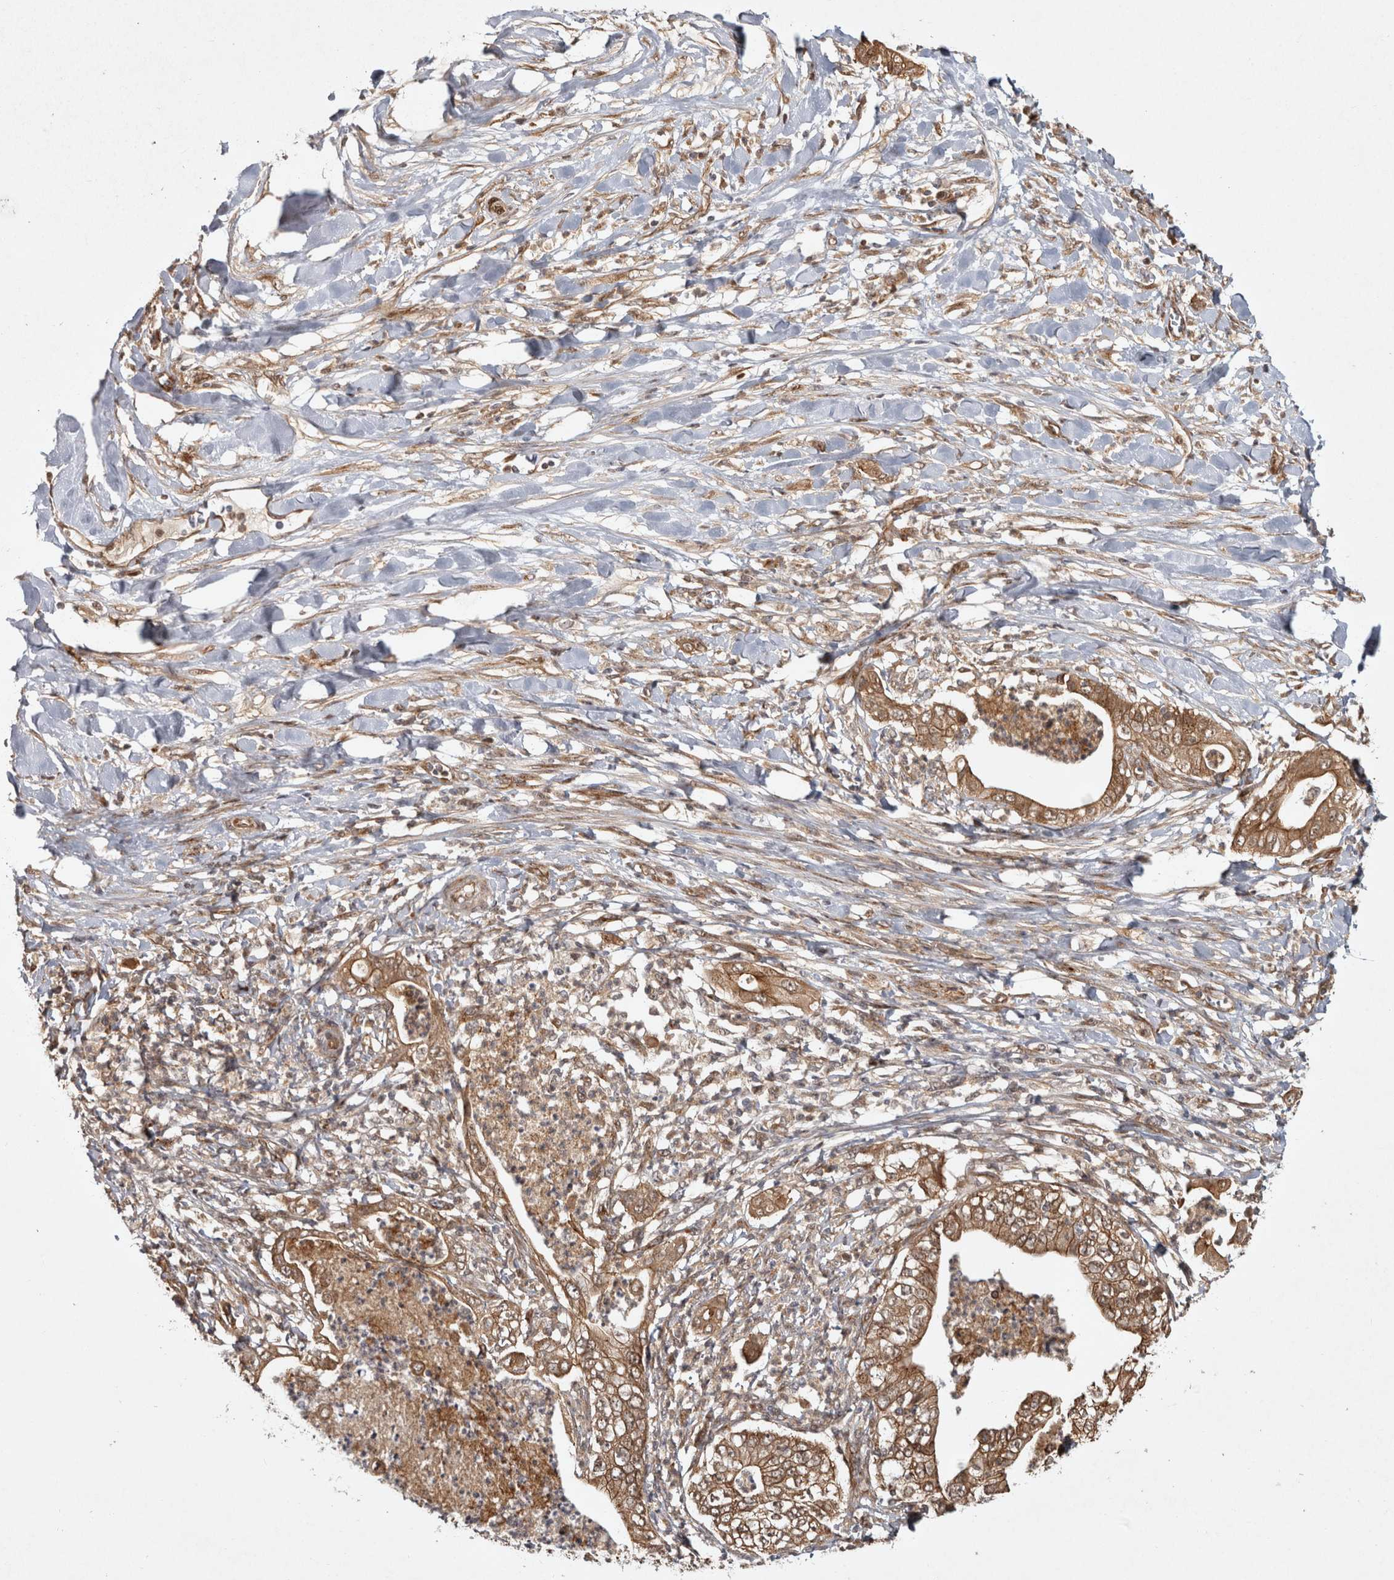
{"staining": {"intensity": "strong", "quantity": ">75%", "location": "cytoplasmic/membranous"}, "tissue": "pancreatic cancer", "cell_type": "Tumor cells", "image_type": "cancer", "snomed": [{"axis": "morphology", "description": "Adenocarcinoma, NOS"}, {"axis": "topography", "description": "Pancreas"}], "caption": "Pancreatic cancer tissue demonstrates strong cytoplasmic/membranous staining in about >75% of tumor cells", "gene": "CAMSAP2", "patient": {"sex": "female", "age": 78}}